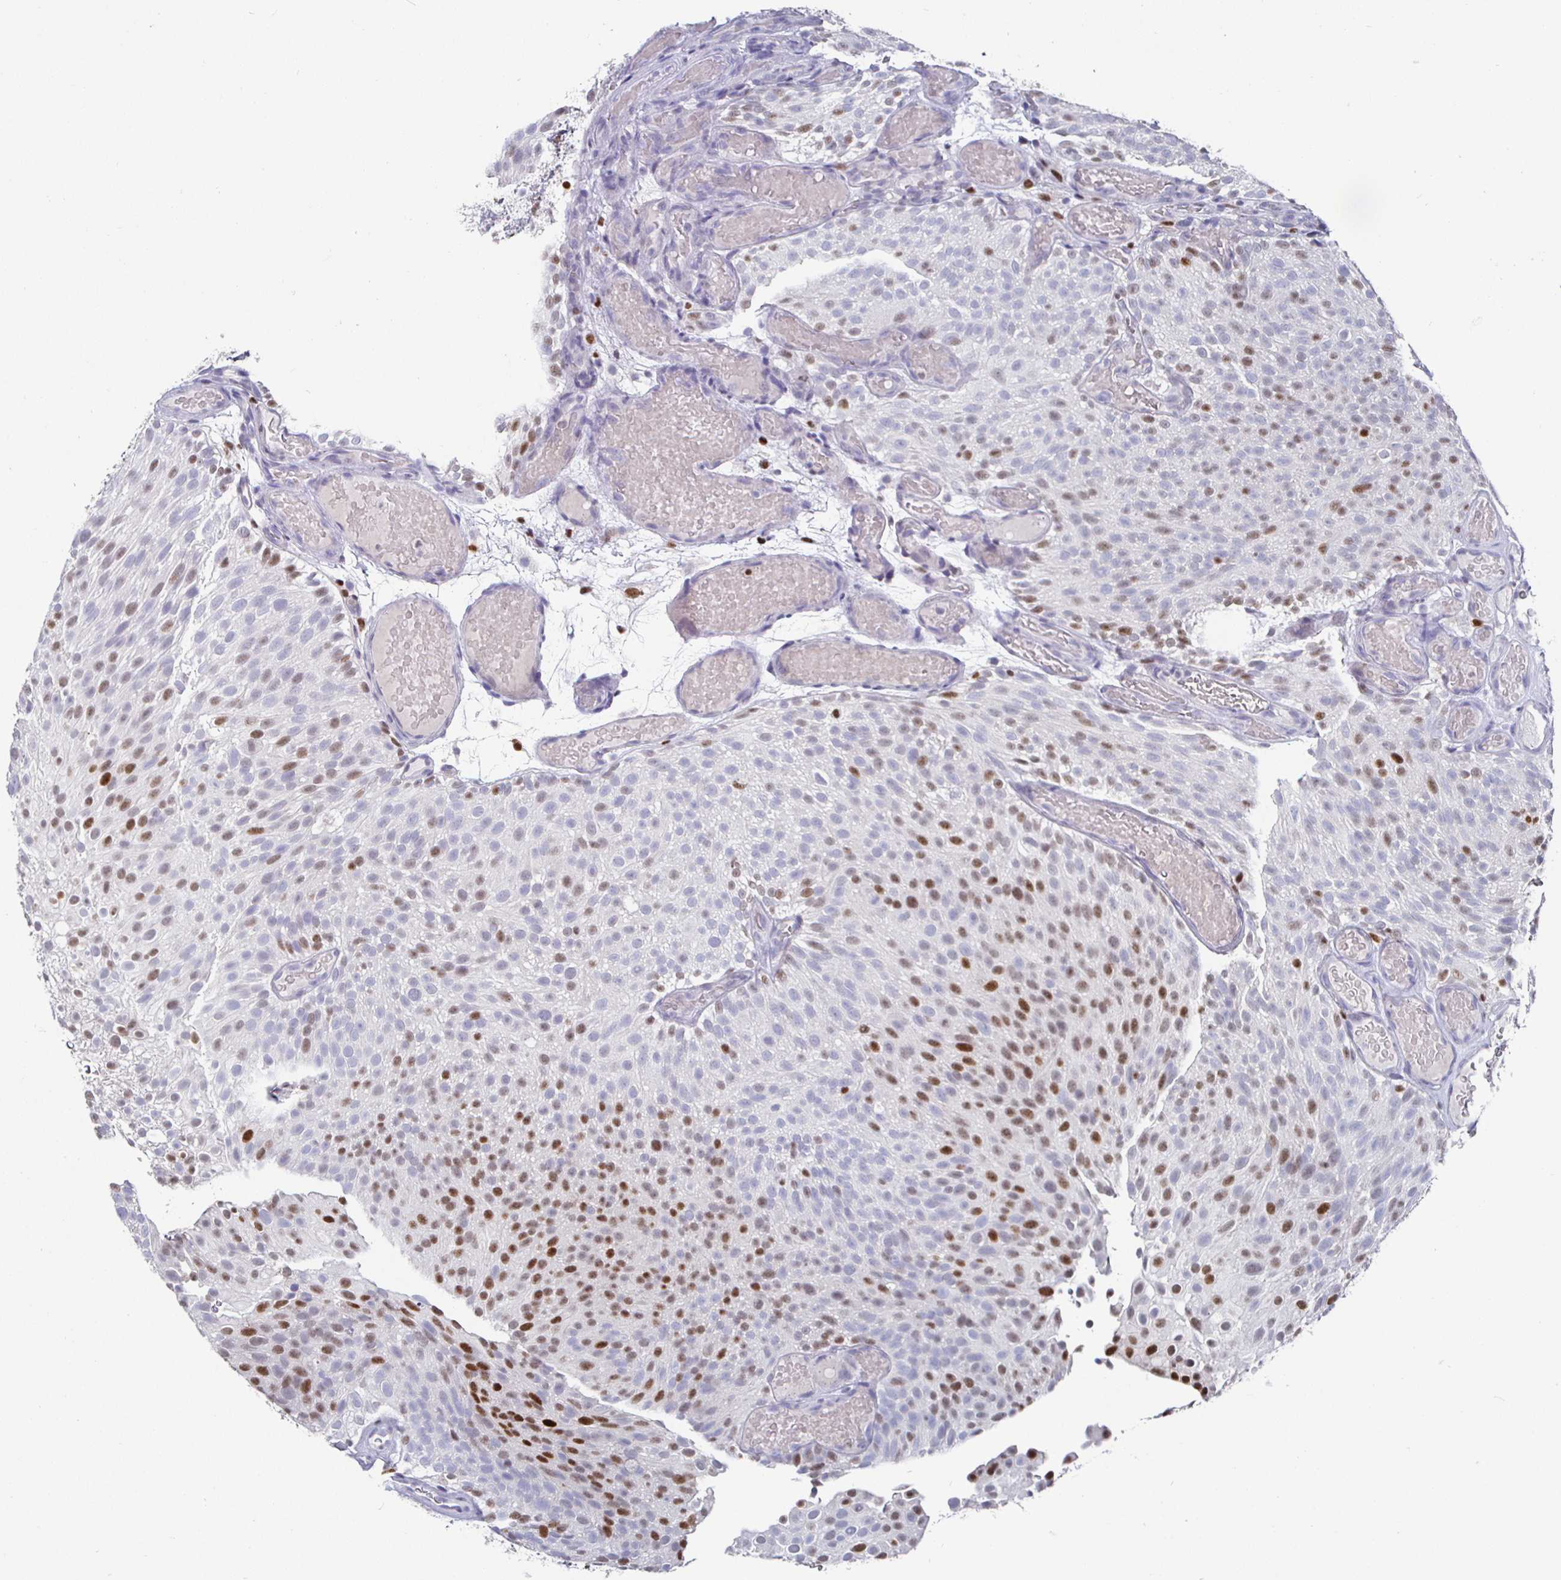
{"staining": {"intensity": "moderate", "quantity": "<25%", "location": "nuclear"}, "tissue": "urothelial cancer", "cell_type": "Tumor cells", "image_type": "cancer", "snomed": [{"axis": "morphology", "description": "Urothelial carcinoma, Low grade"}, {"axis": "topography", "description": "Urinary bladder"}], "caption": "Immunohistochemical staining of urothelial carcinoma (low-grade) demonstrates moderate nuclear protein expression in about <25% of tumor cells.", "gene": "RUNX2", "patient": {"sex": "male", "age": 78}}